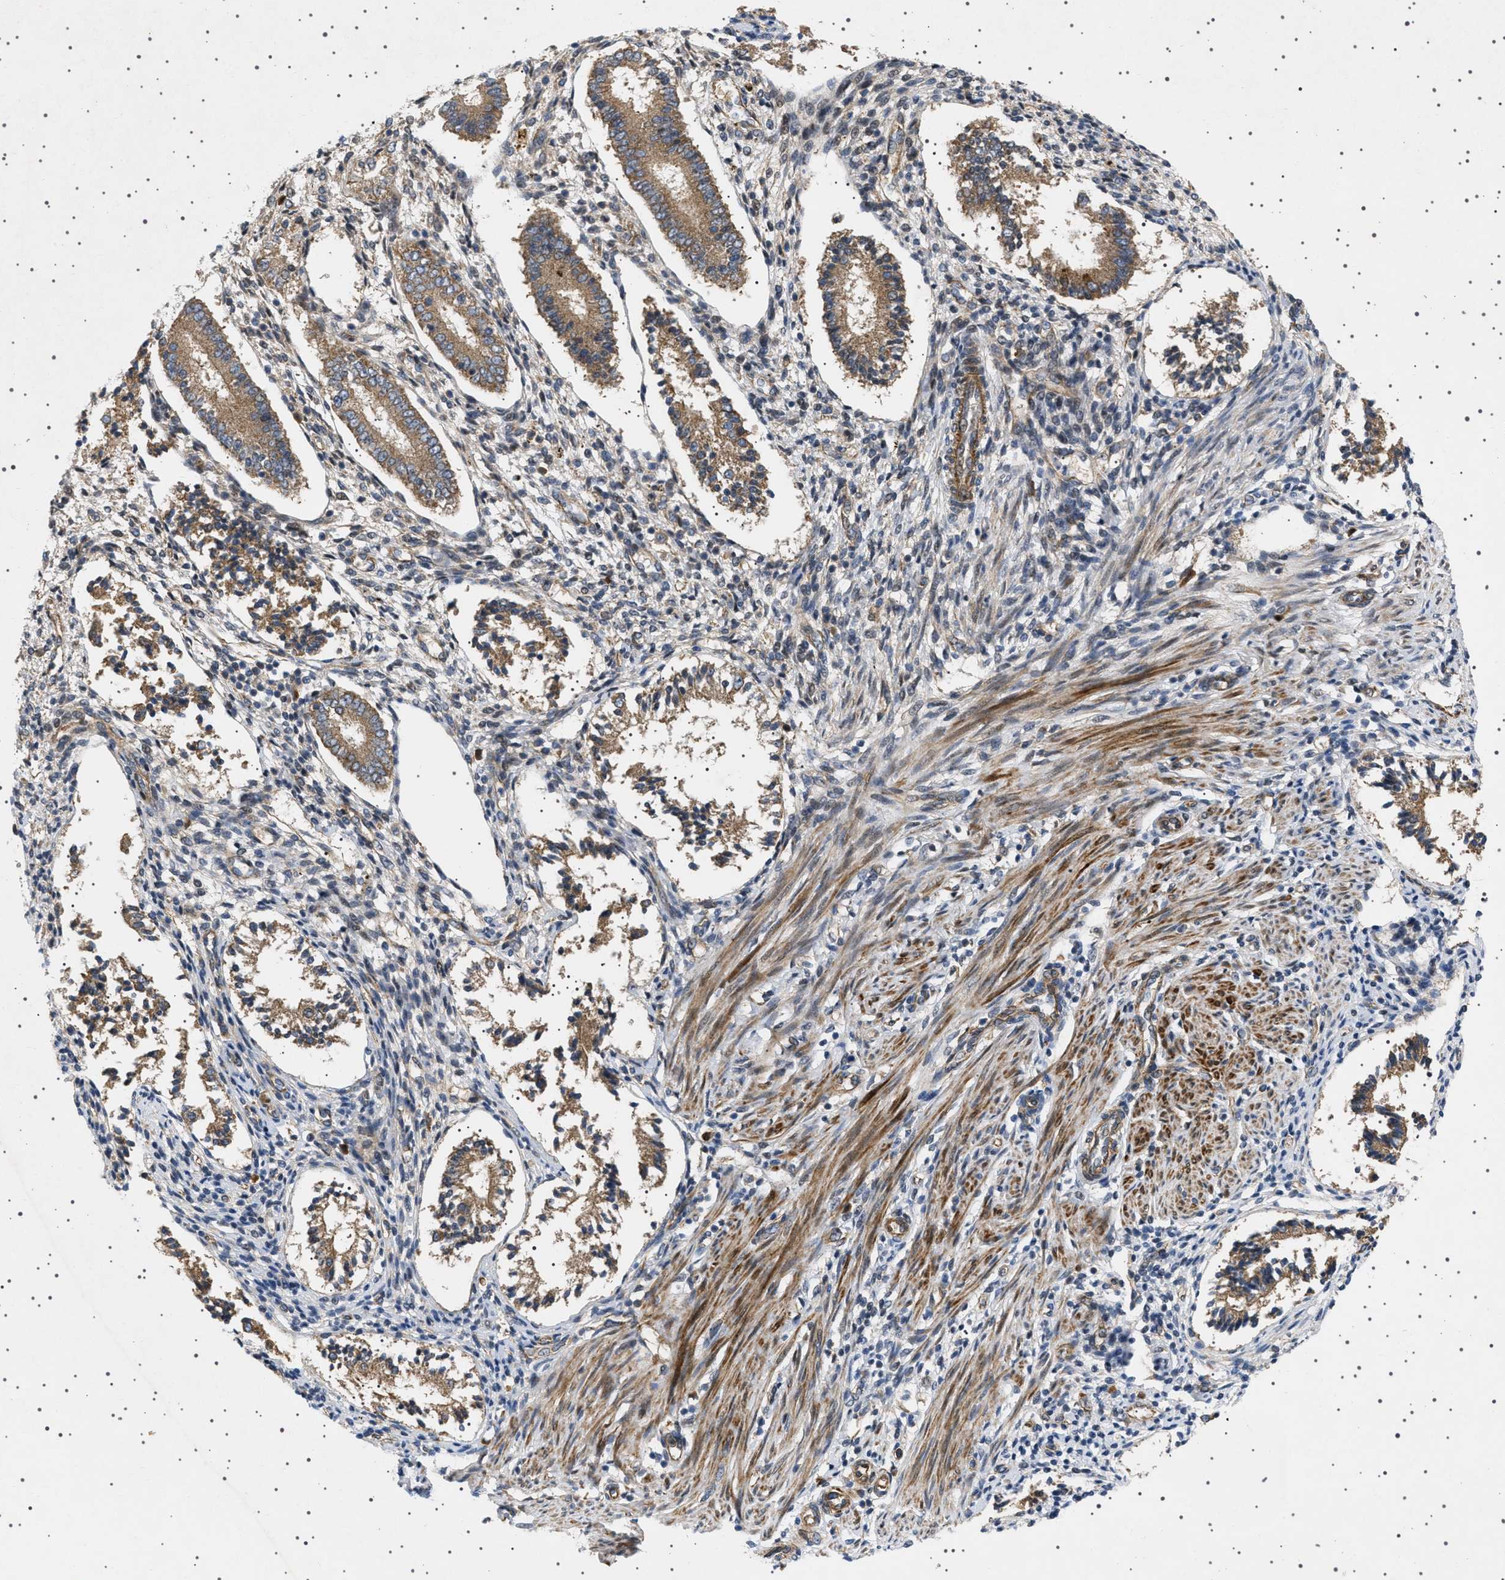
{"staining": {"intensity": "negative", "quantity": "none", "location": "none"}, "tissue": "endometrium", "cell_type": "Cells in endometrial stroma", "image_type": "normal", "snomed": [{"axis": "morphology", "description": "Normal tissue, NOS"}, {"axis": "topography", "description": "Endometrium"}], "caption": "High power microscopy micrograph of an immunohistochemistry micrograph of unremarkable endometrium, revealing no significant expression in cells in endometrial stroma.", "gene": "CCDC186", "patient": {"sex": "female", "age": 42}}